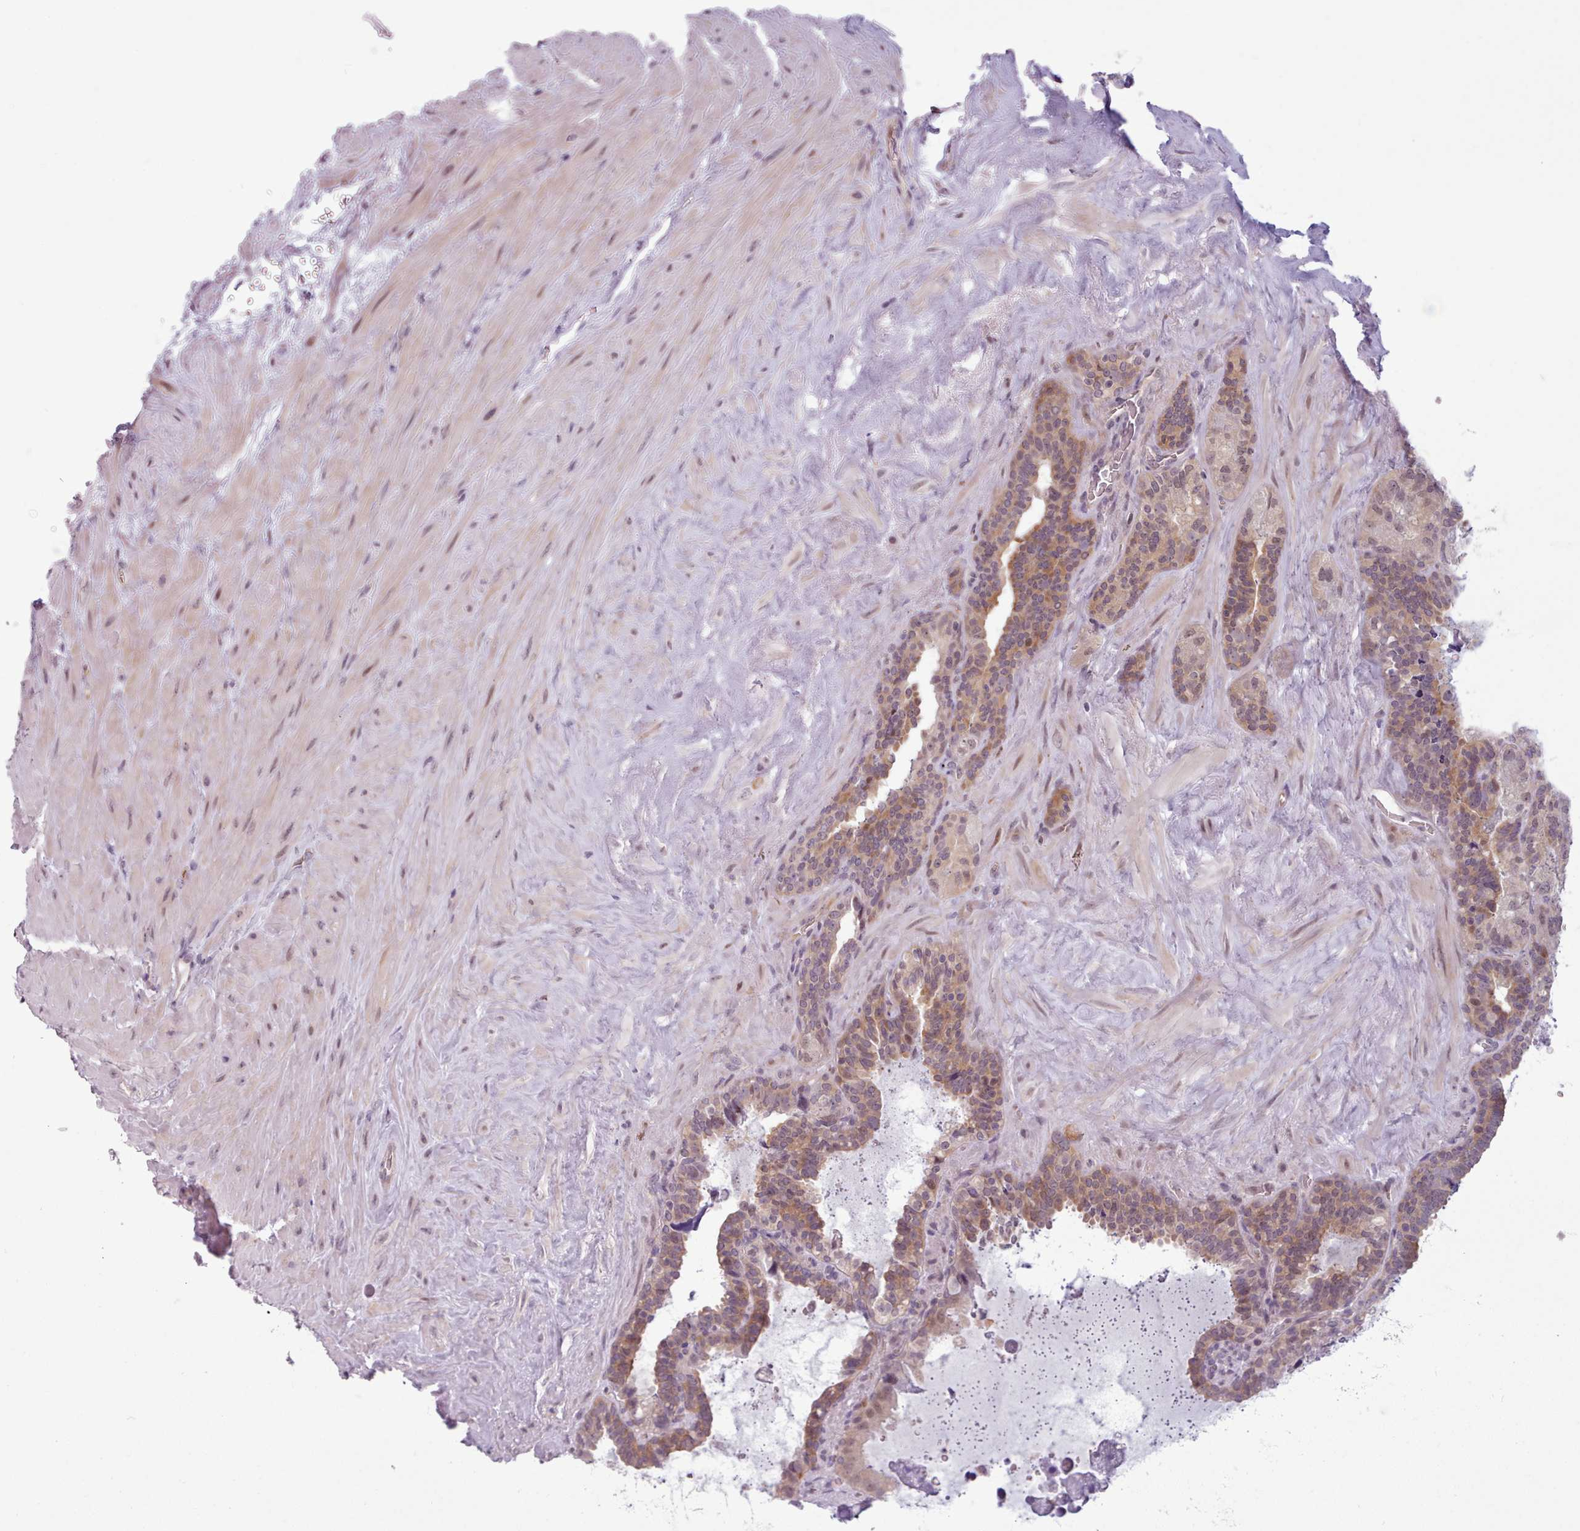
{"staining": {"intensity": "moderate", "quantity": ">75%", "location": "cytoplasmic/membranous,nuclear"}, "tissue": "seminal vesicle", "cell_type": "Glandular cells", "image_type": "normal", "snomed": [{"axis": "morphology", "description": "Normal tissue, NOS"}, {"axis": "topography", "description": "Seminal veicle"}], "caption": "A brown stain highlights moderate cytoplasmic/membranous,nuclear staining of a protein in glandular cells of unremarkable human seminal vesicle.", "gene": "KBTBD6", "patient": {"sex": "male", "age": 68}}